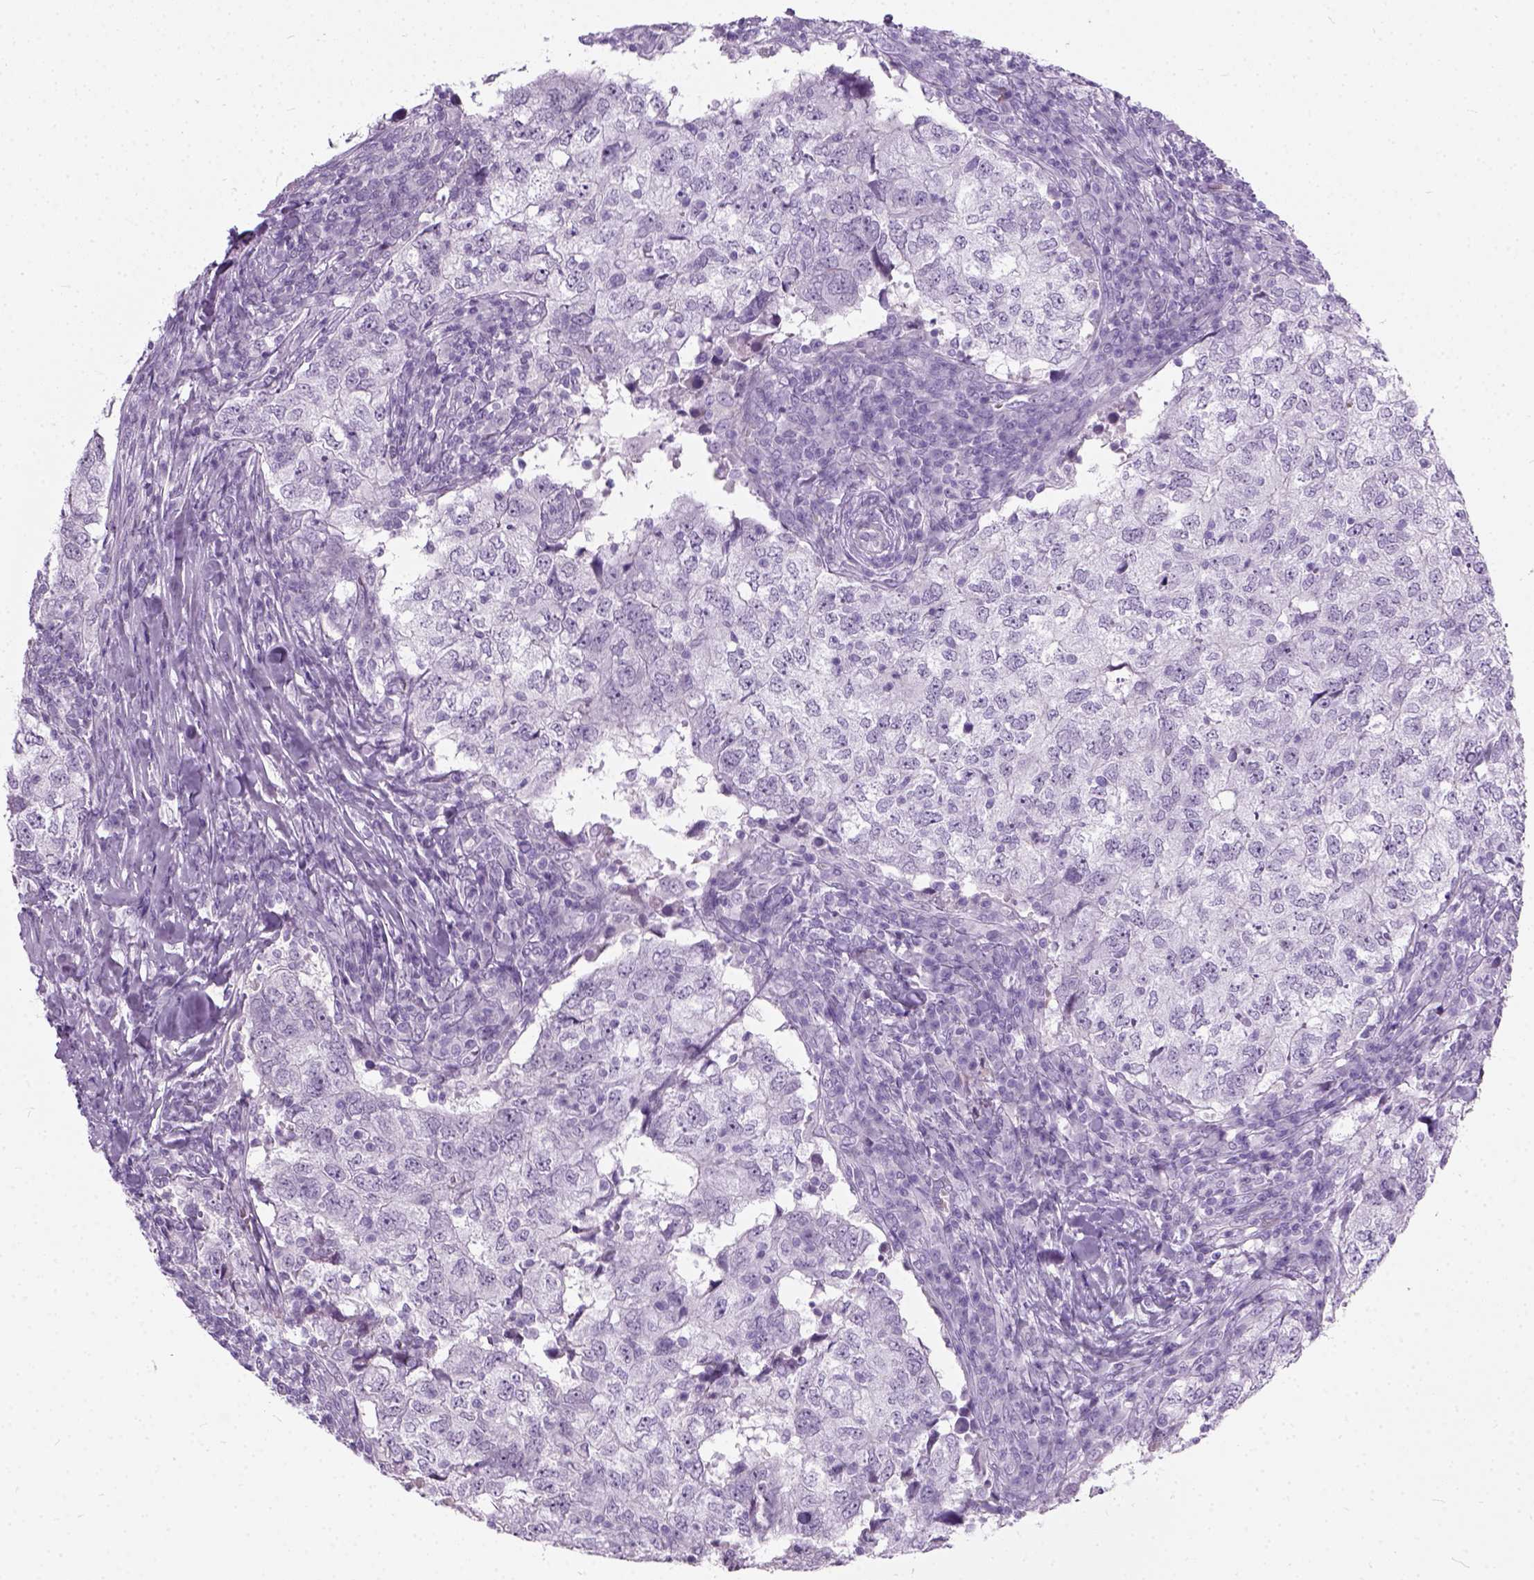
{"staining": {"intensity": "negative", "quantity": "none", "location": "none"}, "tissue": "breast cancer", "cell_type": "Tumor cells", "image_type": "cancer", "snomed": [{"axis": "morphology", "description": "Duct carcinoma"}, {"axis": "topography", "description": "Breast"}], "caption": "IHC photomicrograph of neoplastic tissue: human infiltrating ductal carcinoma (breast) stained with DAB (3,3'-diaminobenzidine) exhibits no significant protein expression in tumor cells.", "gene": "AXDND1", "patient": {"sex": "female", "age": 30}}